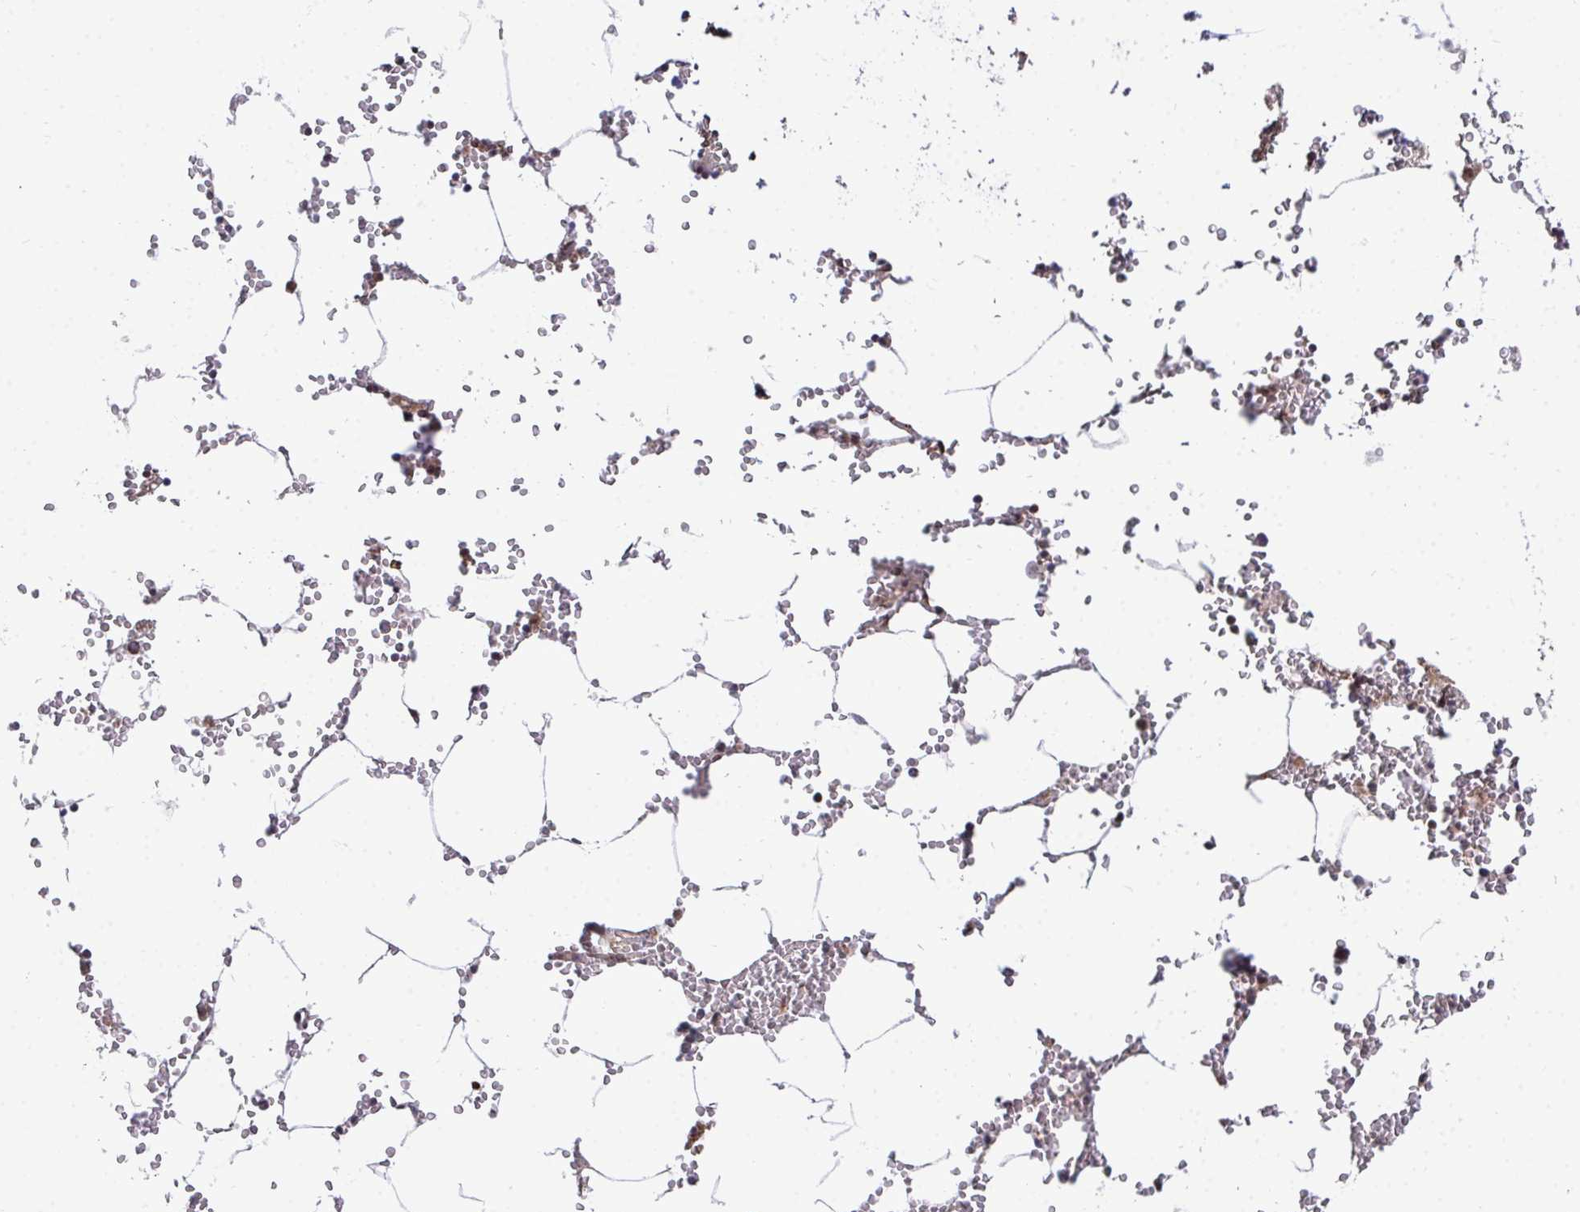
{"staining": {"intensity": "moderate", "quantity": "<25%", "location": "cytoplasmic/membranous"}, "tissue": "bone marrow", "cell_type": "Hematopoietic cells", "image_type": "normal", "snomed": [{"axis": "morphology", "description": "Normal tissue, NOS"}, {"axis": "topography", "description": "Bone marrow"}], "caption": "Normal bone marrow reveals moderate cytoplasmic/membranous positivity in about <25% of hematopoietic cells (brown staining indicates protein expression, while blue staining denotes nuclei)..", "gene": "TRIM44", "patient": {"sex": "male", "age": 54}}